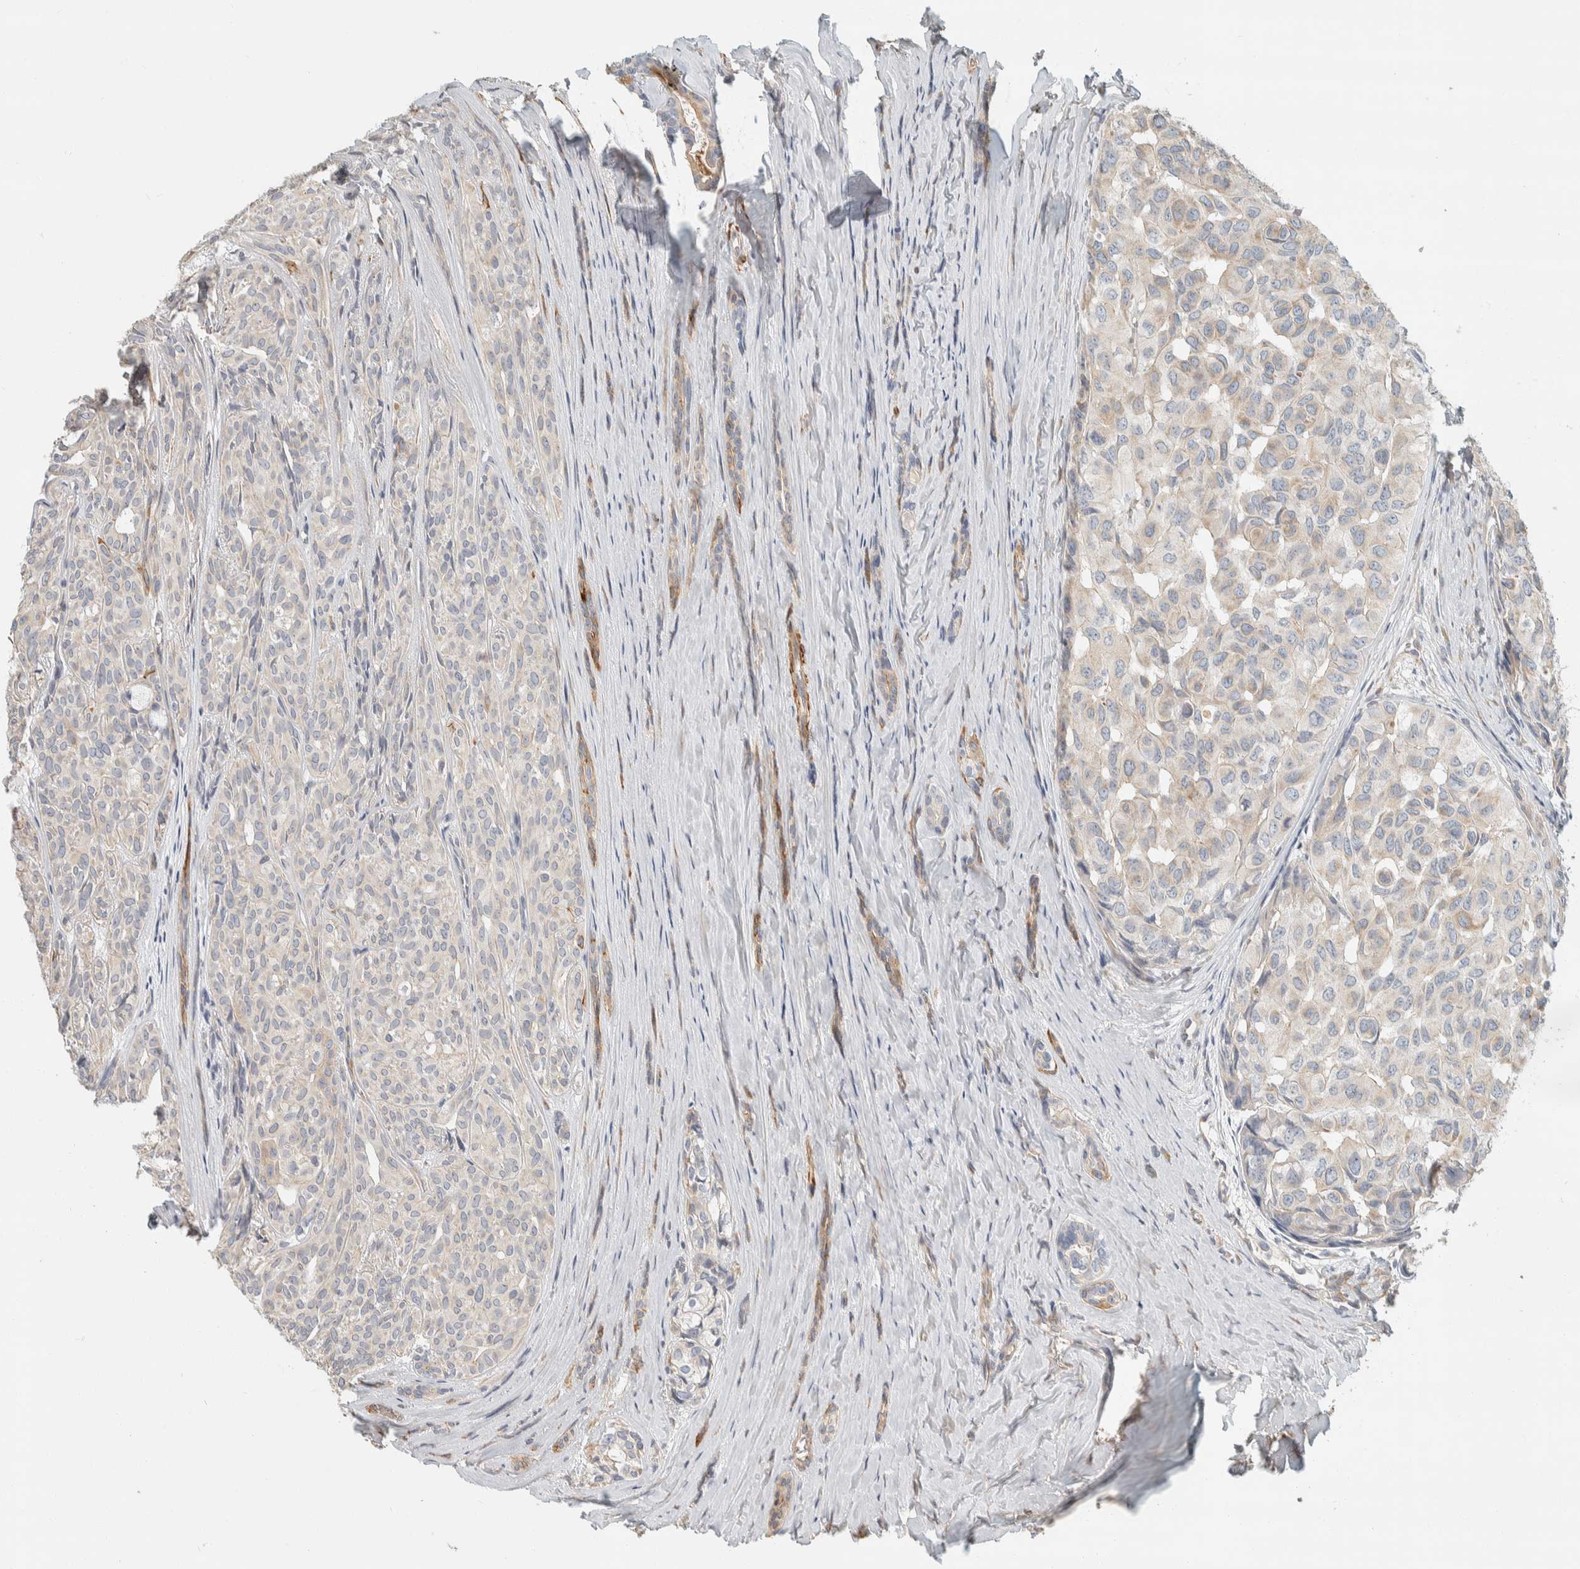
{"staining": {"intensity": "weak", "quantity": "<25%", "location": "cytoplasmic/membranous"}, "tissue": "head and neck cancer", "cell_type": "Tumor cells", "image_type": "cancer", "snomed": [{"axis": "morphology", "description": "Adenocarcinoma, NOS"}, {"axis": "topography", "description": "Salivary gland, NOS"}, {"axis": "topography", "description": "Head-Neck"}], "caption": "Head and neck adenocarcinoma was stained to show a protein in brown. There is no significant expression in tumor cells. (IHC, brightfield microscopy, high magnification).", "gene": "CDR2", "patient": {"sex": "female", "age": 76}}